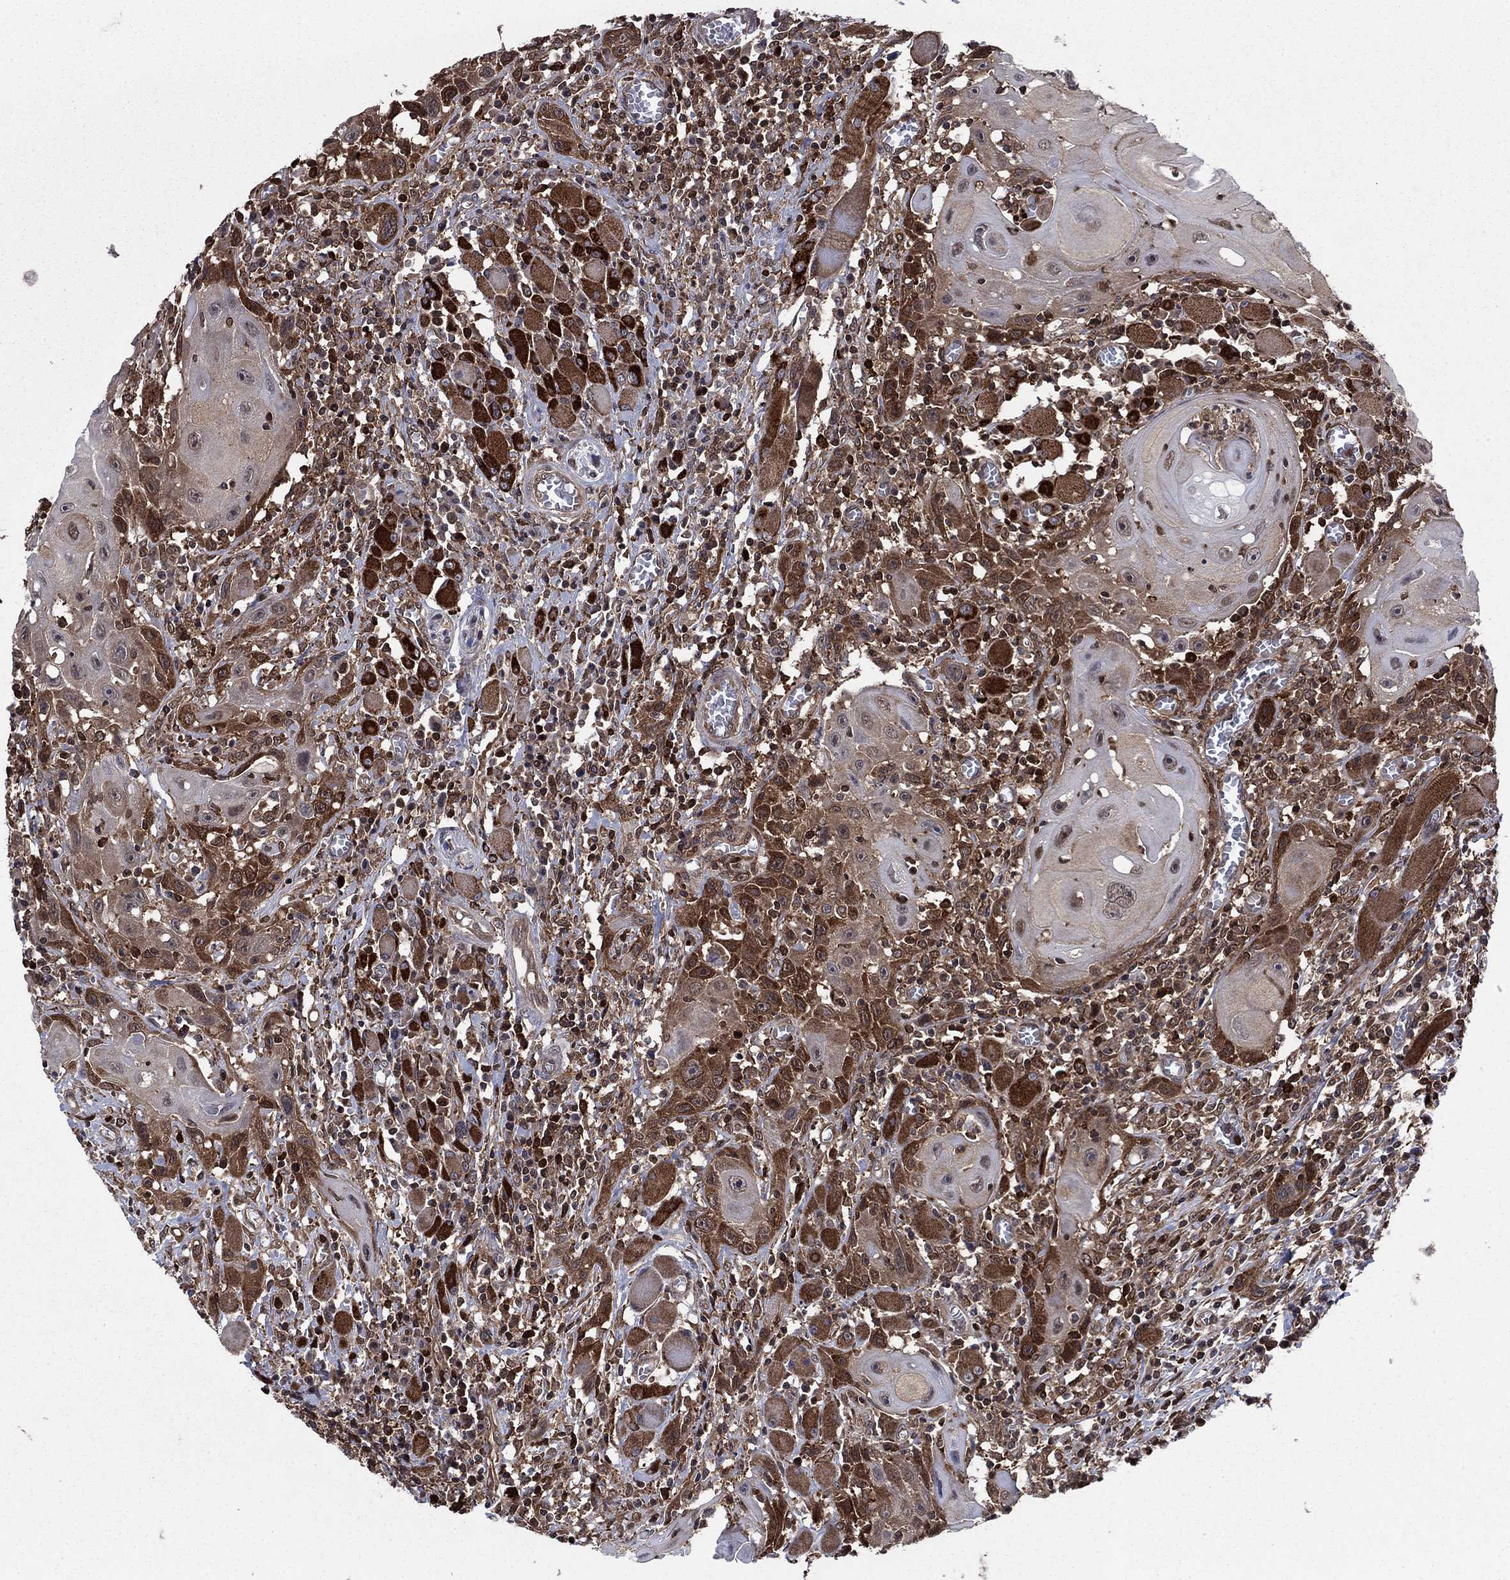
{"staining": {"intensity": "strong", "quantity": "25%-75%", "location": "cytoplasmic/membranous"}, "tissue": "head and neck cancer", "cell_type": "Tumor cells", "image_type": "cancer", "snomed": [{"axis": "morphology", "description": "Normal tissue, NOS"}, {"axis": "morphology", "description": "Squamous cell carcinoma, NOS"}, {"axis": "topography", "description": "Oral tissue"}, {"axis": "topography", "description": "Head-Neck"}], "caption": "Protein expression analysis of head and neck cancer (squamous cell carcinoma) displays strong cytoplasmic/membranous expression in approximately 25%-75% of tumor cells.", "gene": "CACYBP", "patient": {"sex": "male", "age": 71}}